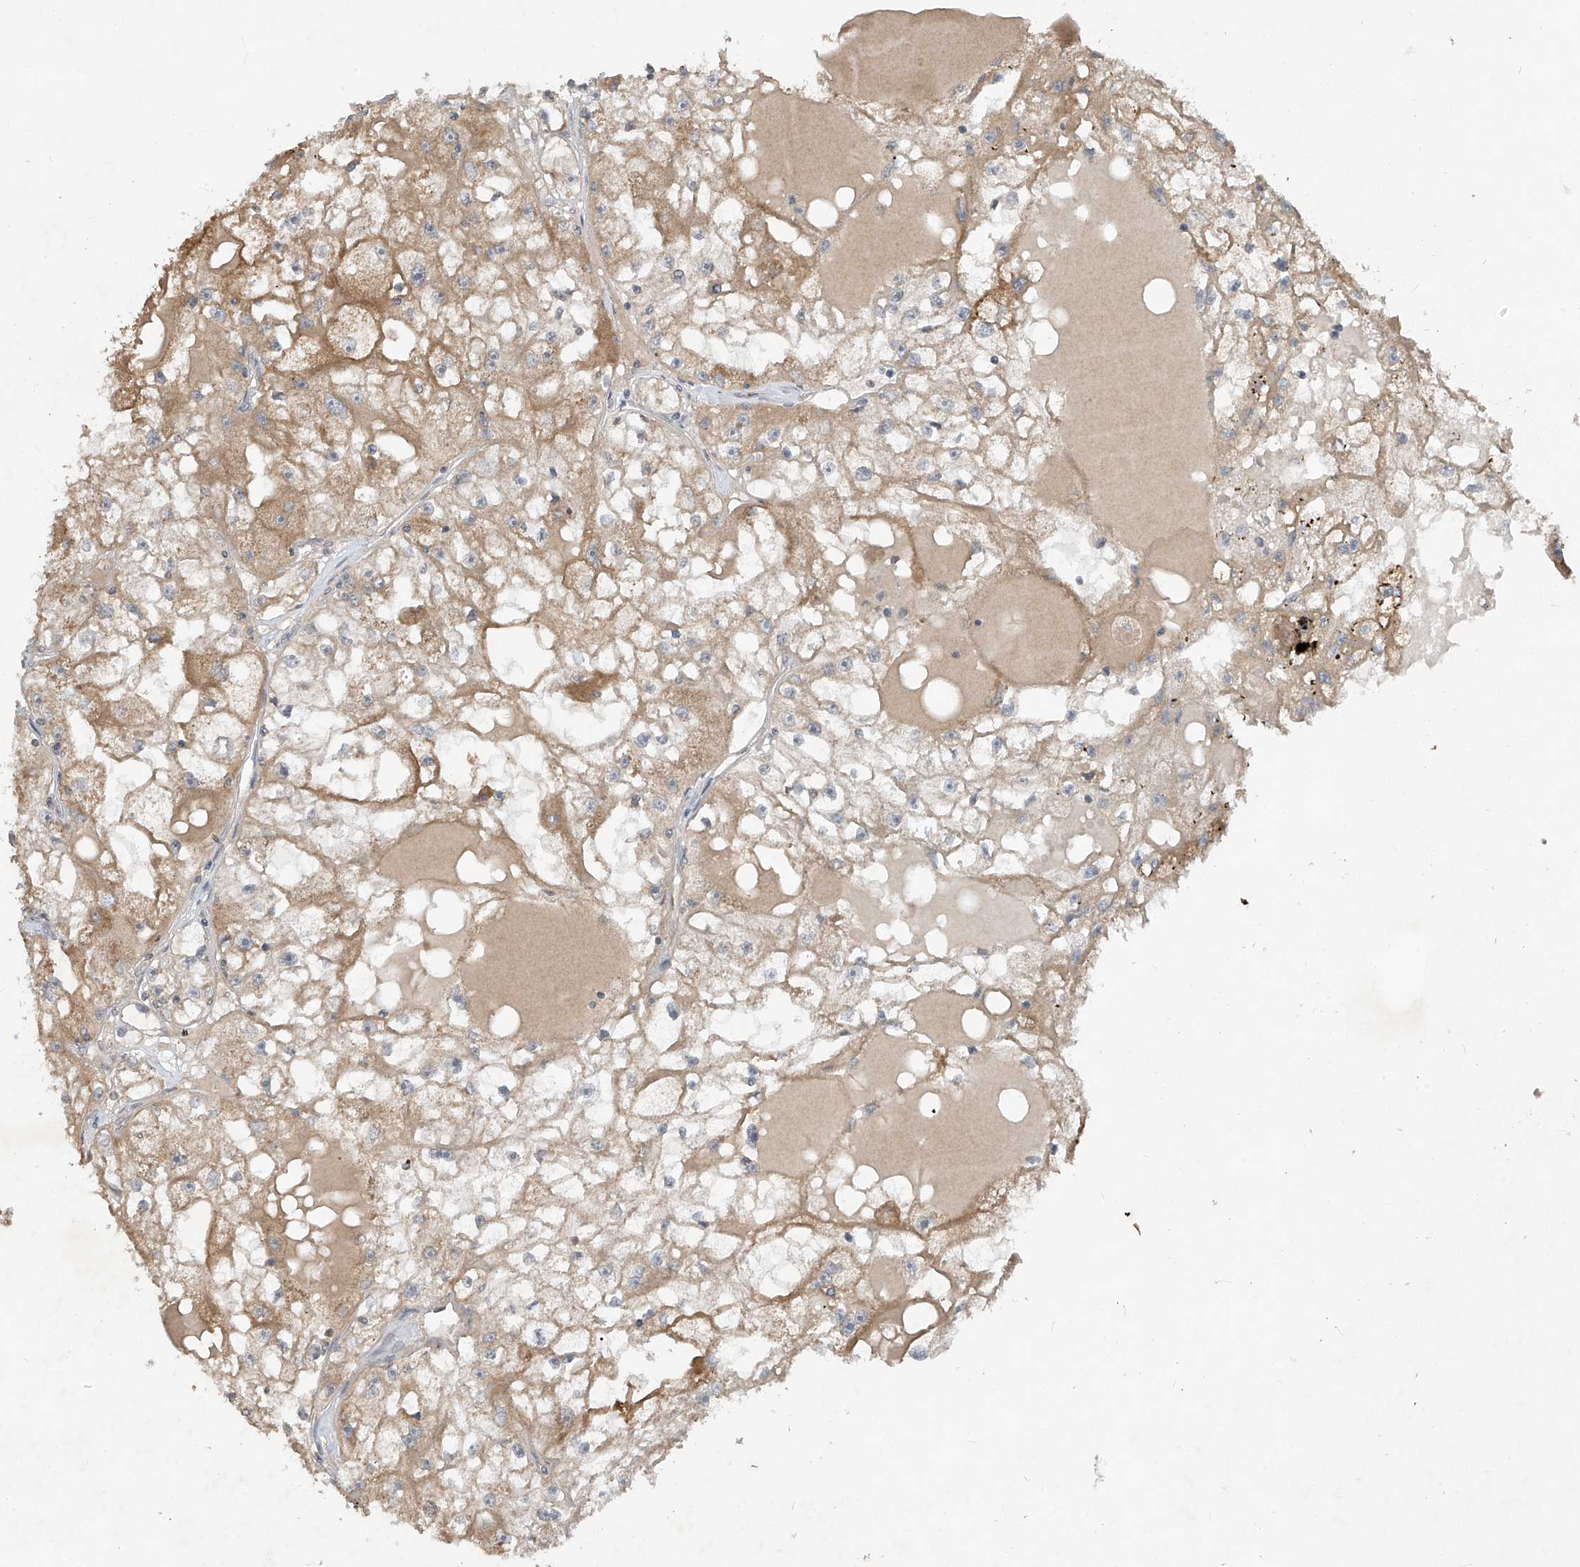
{"staining": {"intensity": "moderate", "quantity": ">75%", "location": "cytoplasmic/membranous"}, "tissue": "renal cancer", "cell_type": "Tumor cells", "image_type": "cancer", "snomed": [{"axis": "morphology", "description": "Adenocarcinoma, NOS"}, {"axis": "topography", "description": "Kidney"}], "caption": "Immunohistochemistry (IHC) (DAB (3,3'-diaminobenzidine)) staining of adenocarcinoma (renal) demonstrates moderate cytoplasmic/membranous protein staining in about >75% of tumor cells.", "gene": "DGKQ", "patient": {"sex": "male", "age": 56}}